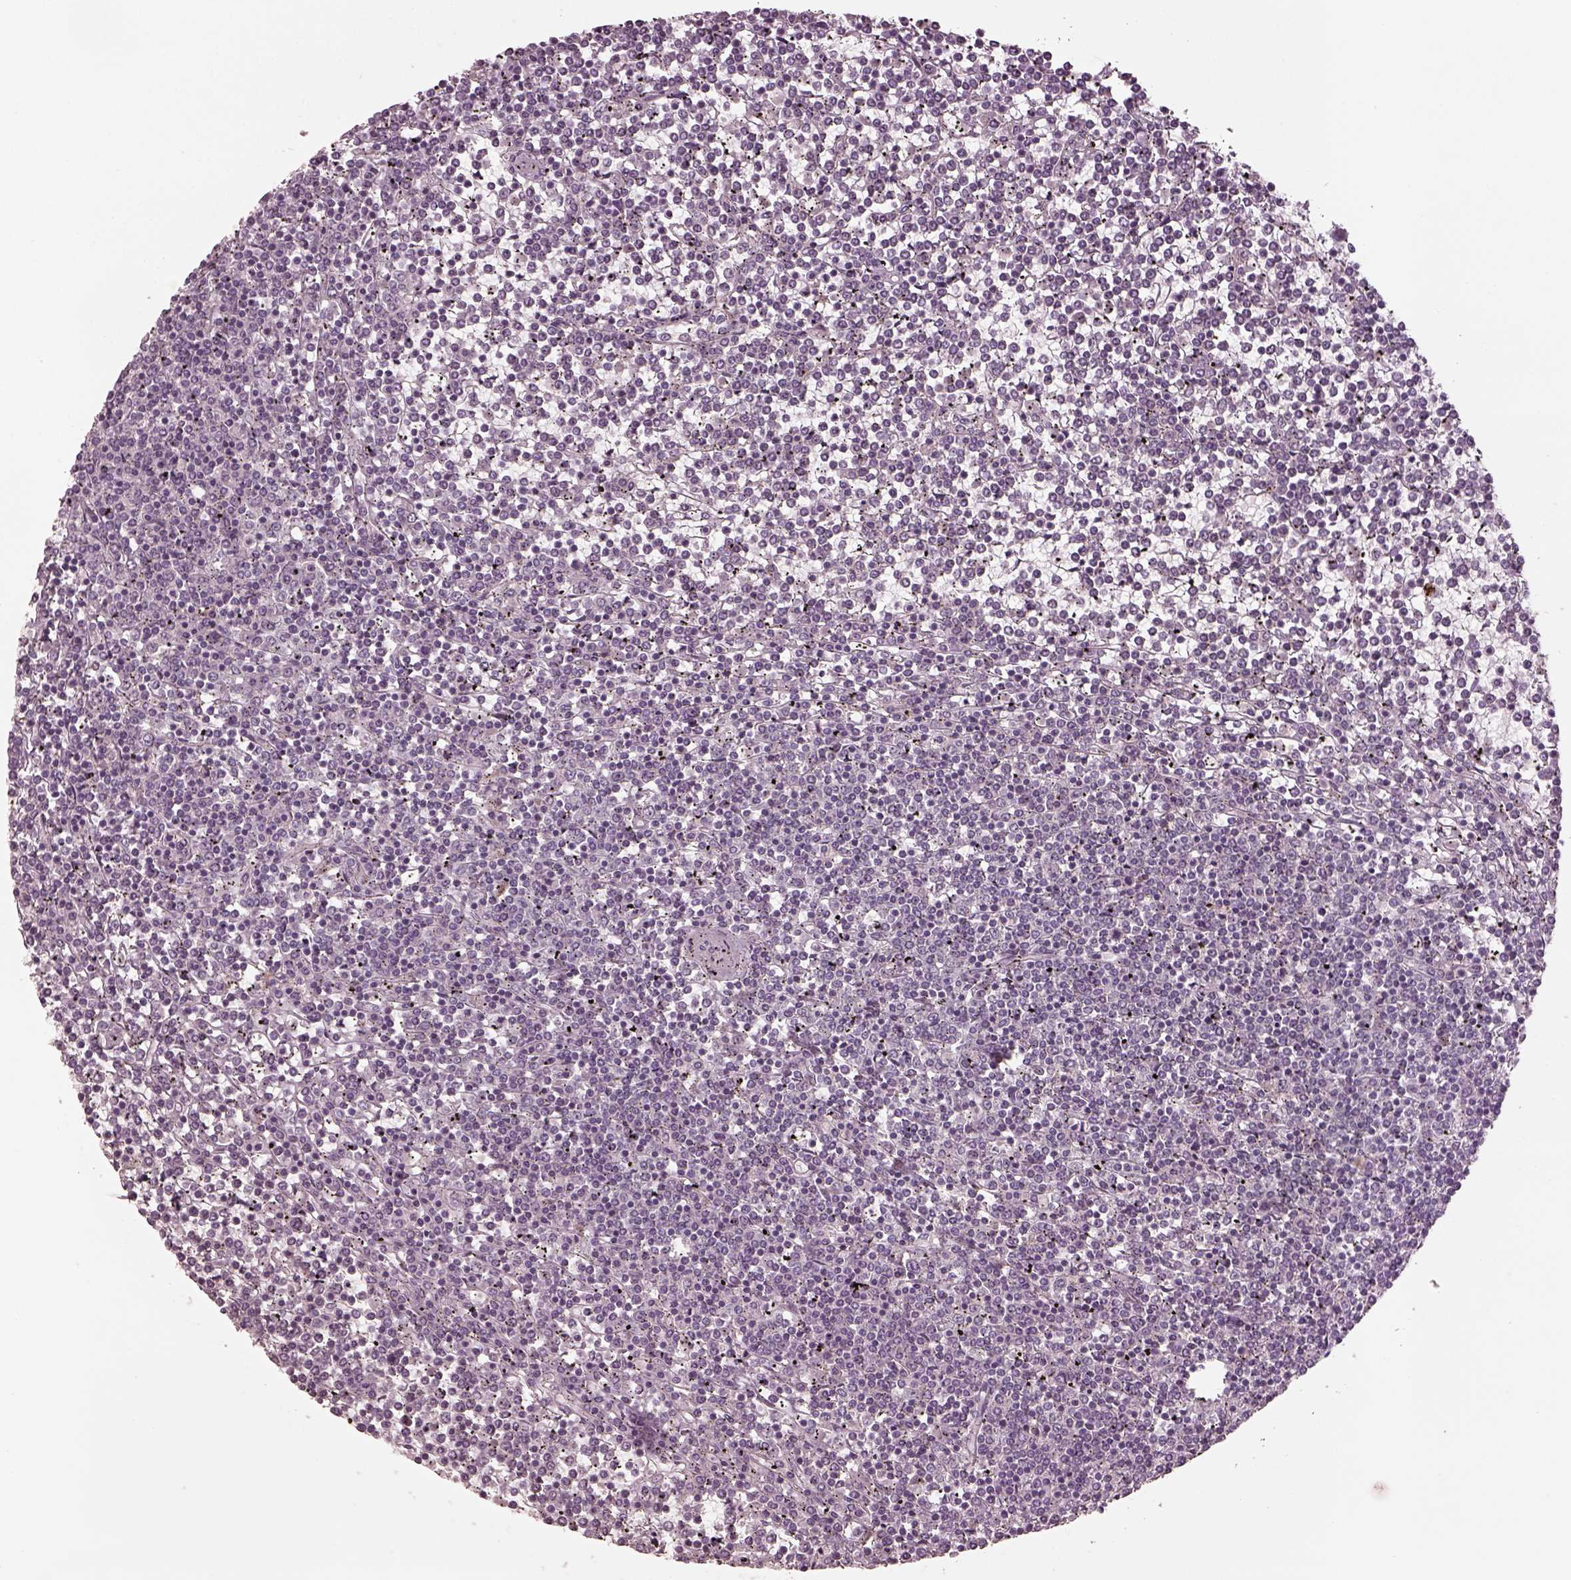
{"staining": {"intensity": "negative", "quantity": "none", "location": "none"}, "tissue": "lymphoma", "cell_type": "Tumor cells", "image_type": "cancer", "snomed": [{"axis": "morphology", "description": "Malignant lymphoma, non-Hodgkin's type, Low grade"}, {"axis": "topography", "description": "Spleen"}], "caption": "DAB (3,3'-diaminobenzidine) immunohistochemical staining of lymphoma demonstrates no significant staining in tumor cells.", "gene": "SPATA6L", "patient": {"sex": "female", "age": 19}}